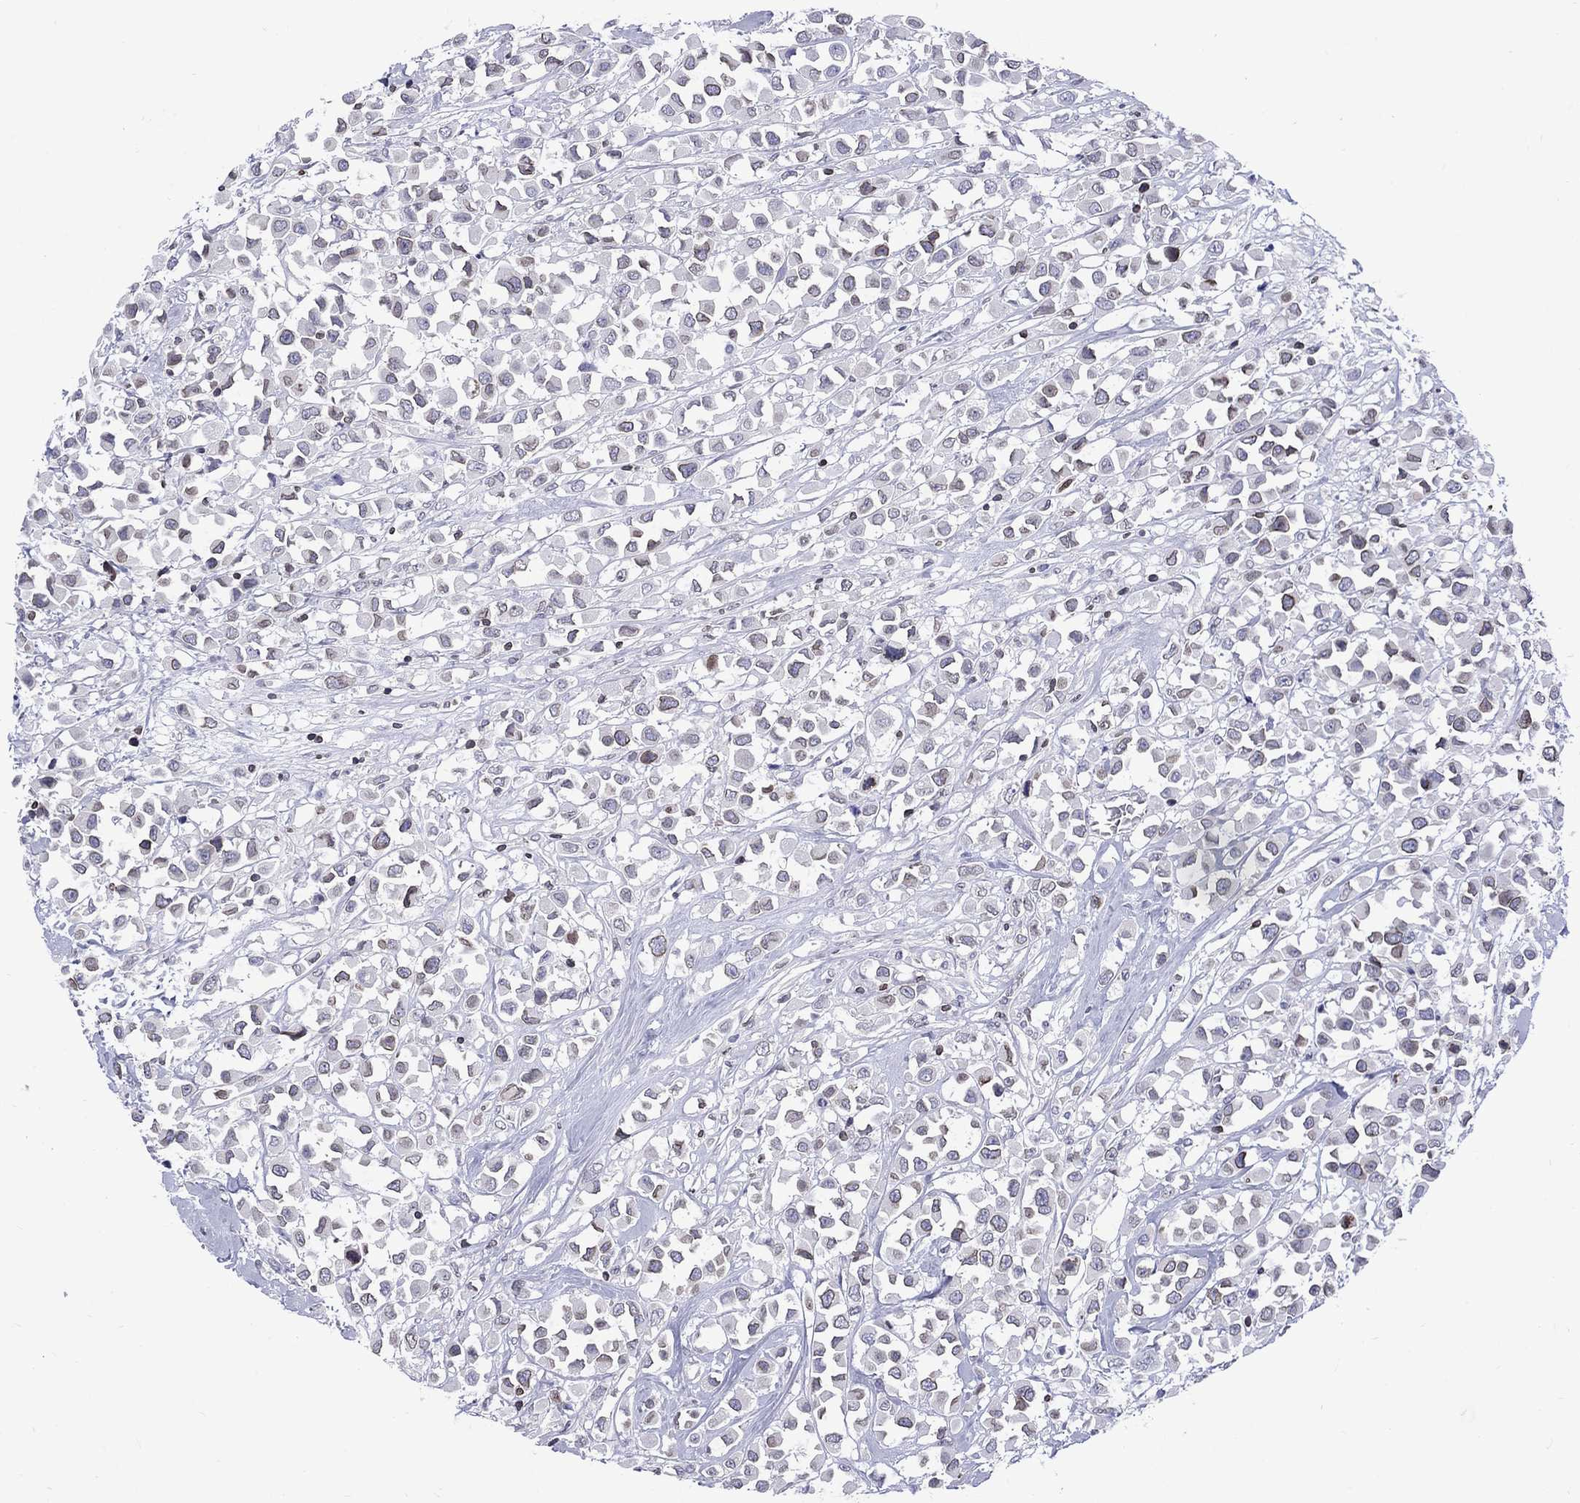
{"staining": {"intensity": "negative", "quantity": "none", "location": "none"}, "tissue": "breast cancer", "cell_type": "Tumor cells", "image_type": "cancer", "snomed": [{"axis": "morphology", "description": "Duct carcinoma"}, {"axis": "topography", "description": "Breast"}], "caption": "Tumor cells show no significant protein staining in invasive ductal carcinoma (breast).", "gene": "SLA", "patient": {"sex": "female", "age": 61}}